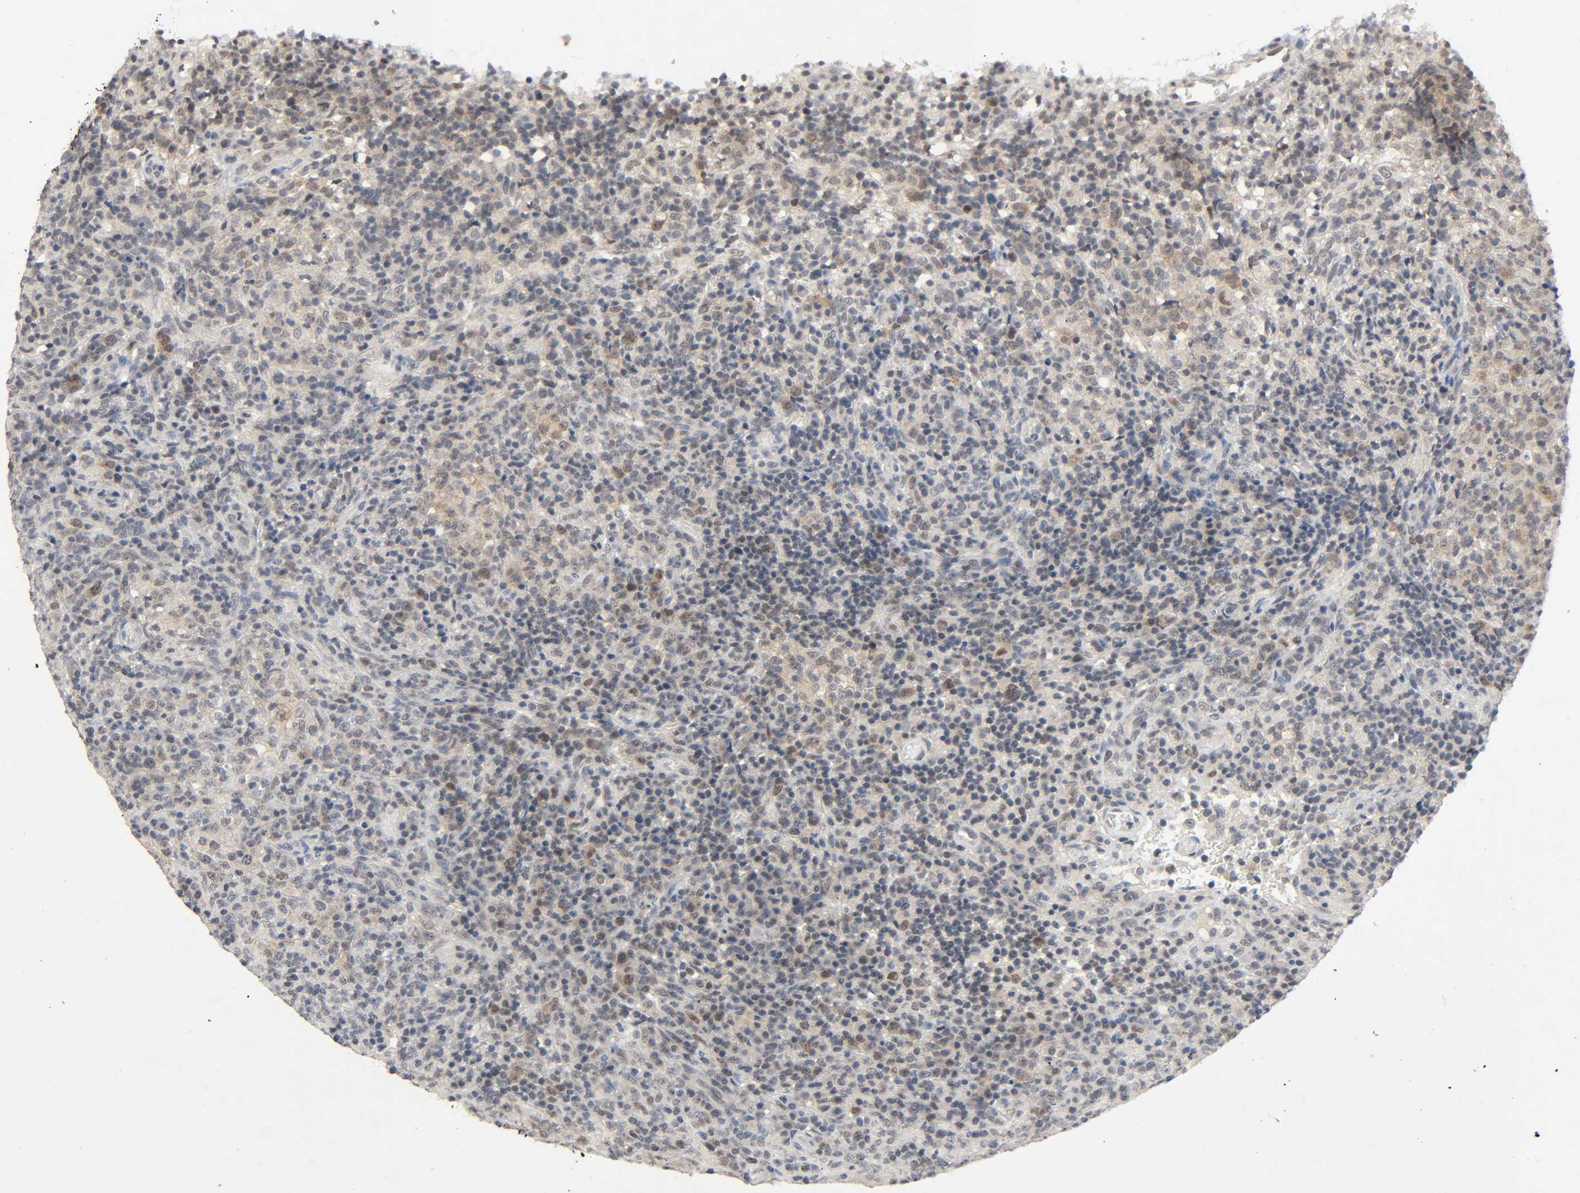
{"staining": {"intensity": "moderate", "quantity": "25%-75%", "location": "cytoplasmic/membranous,nuclear"}, "tissue": "lymphoma", "cell_type": "Tumor cells", "image_type": "cancer", "snomed": [{"axis": "morphology", "description": "Malignant lymphoma, non-Hodgkin's type, High grade"}, {"axis": "topography", "description": "Lymph node"}], "caption": "DAB (3,3'-diaminobenzidine) immunohistochemical staining of human lymphoma exhibits moderate cytoplasmic/membranous and nuclear protein staining in approximately 25%-75% of tumor cells.", "gene": "MAPKAPK5", "patient": {"sex": "female", "age": 76}}